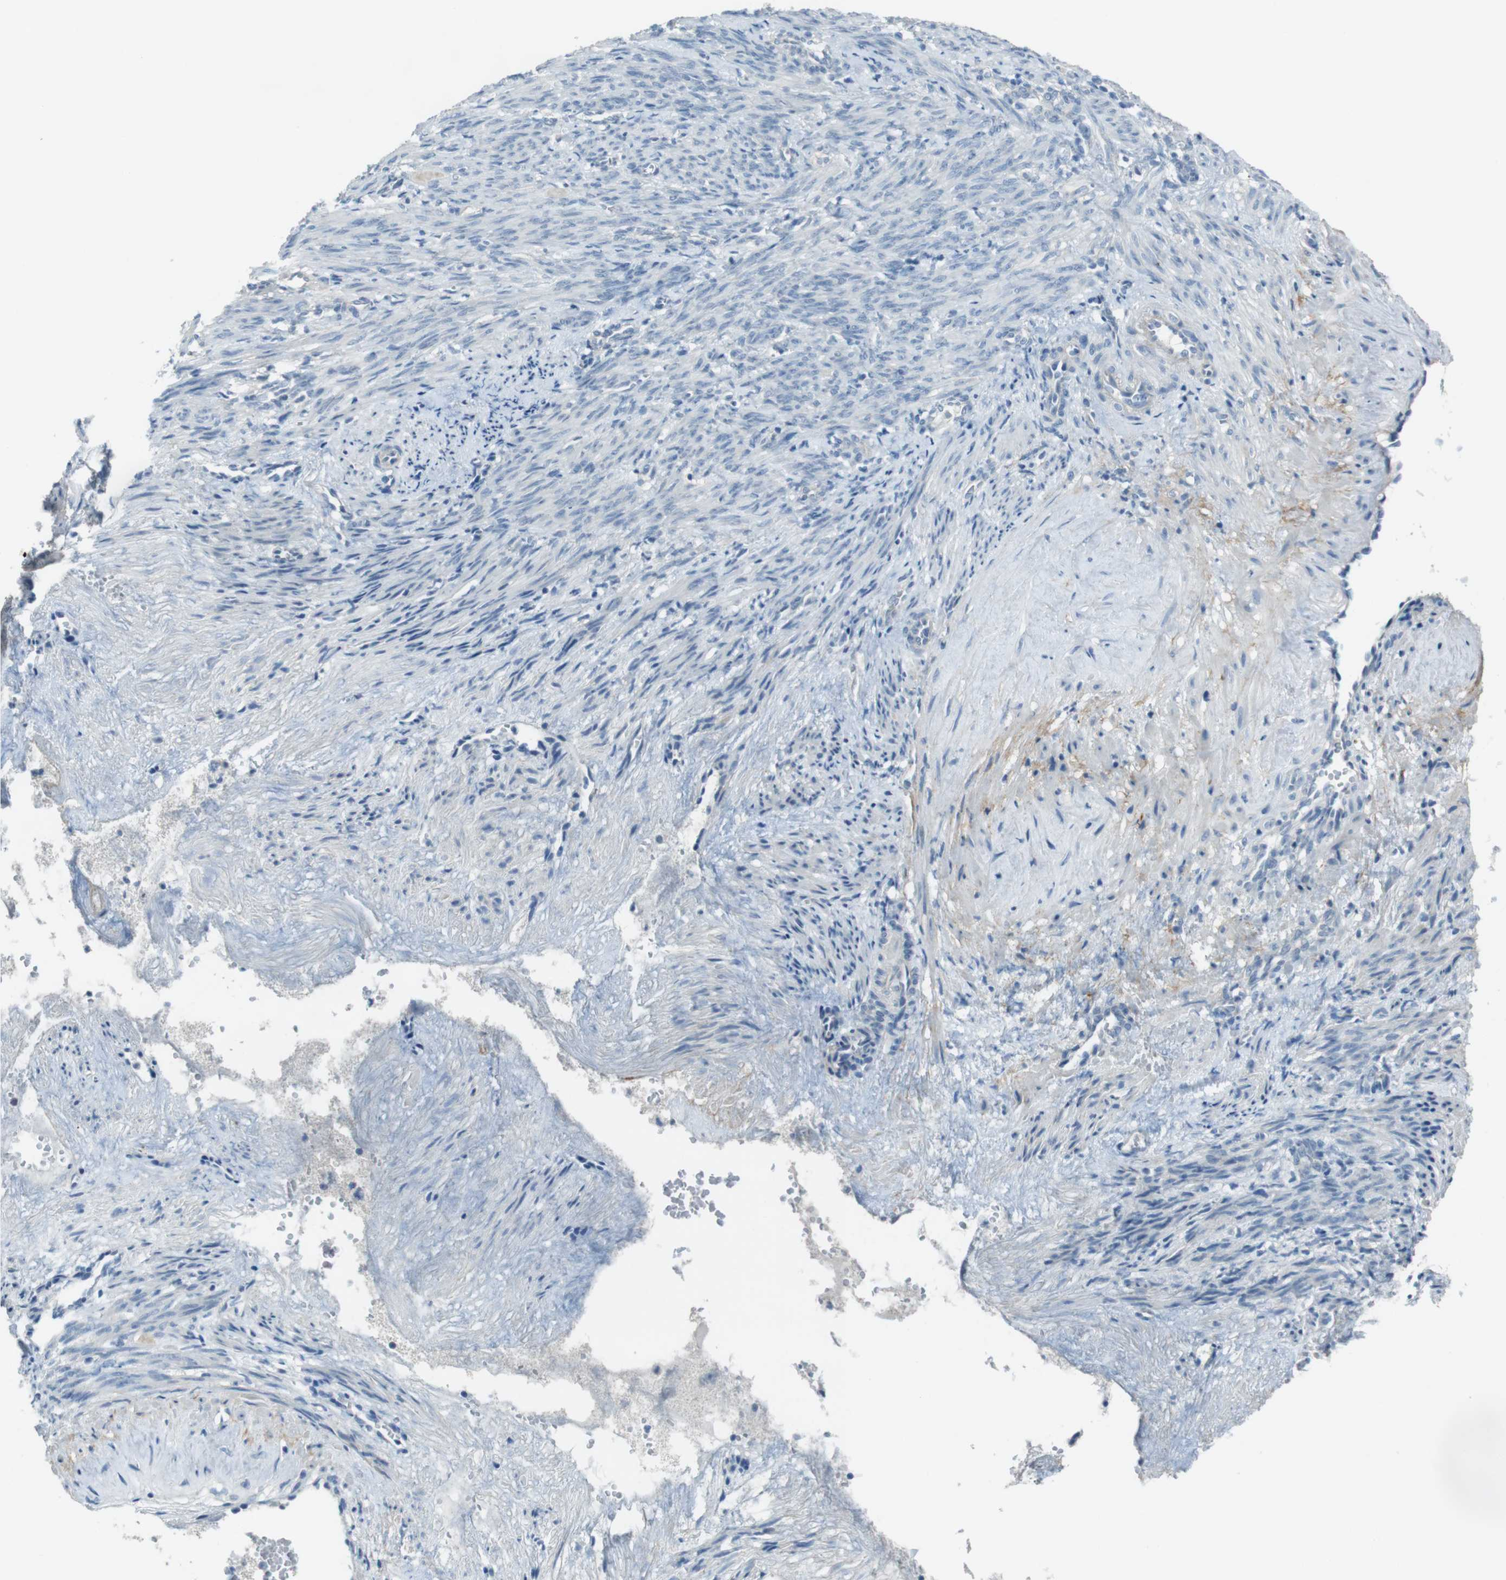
{"staining": {"intensity": "negative", "quantity": "none", "location": "none"}, "tissue": "smooth muscle", "cell_type": "Smooth muscle cells", "image_type": "normal", "snomed": [{"axis": "morphology", "description": "Normal tissue, NOS"}, {"axis": "topography", "description": "Endometrium"}], "caption": "This is a image of immunohistochemistry staining of unremarkable smooth muscle, which shows no expression in smooth muscle cells. (Stains: DAB immunohistochemistry (IHC) with hematoxylin counter stain, Microscopy: brightfield microscopy at high magnification).", "gene": "ENTPD7", "patient": {"sex": "female", "age": 33}}